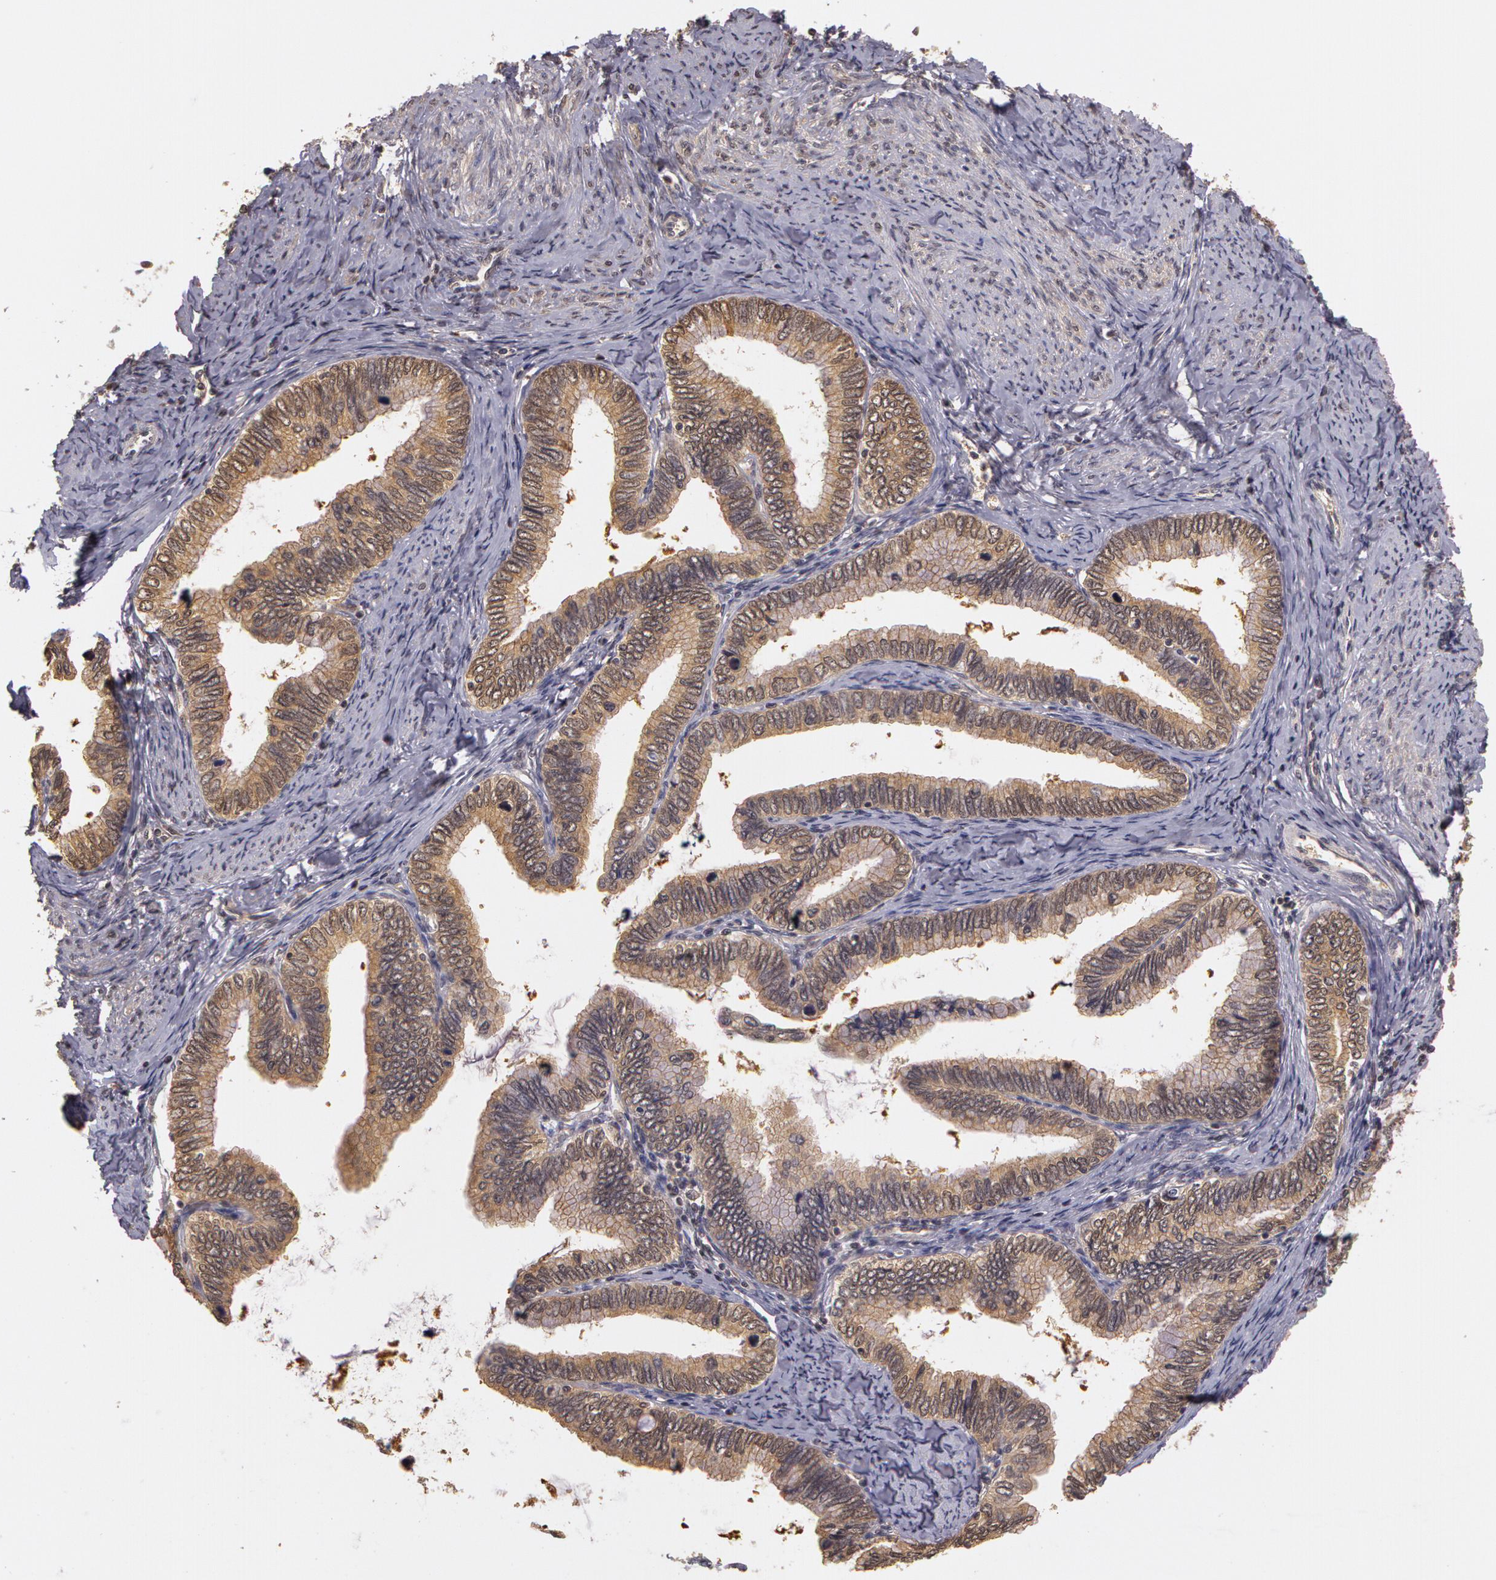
{"staining": {"intensity": "weak", "quantity": ">75%", "location": "cytoplasmic/membranous"}, "tissue": "cervical cancer", "cell_type": "Tumor cells", "image_type": "cancer", "snomed": [{"axis": "morphology", "description": "Adenocarcinoma, NOS"}, {"axis": "topography", "description": "Cervix"}], "caption": "Tumor cells show low levels of weak cytoplasmic/membranous expression in approximately >75% of cells in adenocarcinoma (cervical). Using DAB (3,3'-diaminobenzidine) (brown) and hematoxylin (blue) stains, captured at high magnification using brightfield microscopy.", "gene": "AHSA1", "patient": {"sex": "female", "age": 49}}